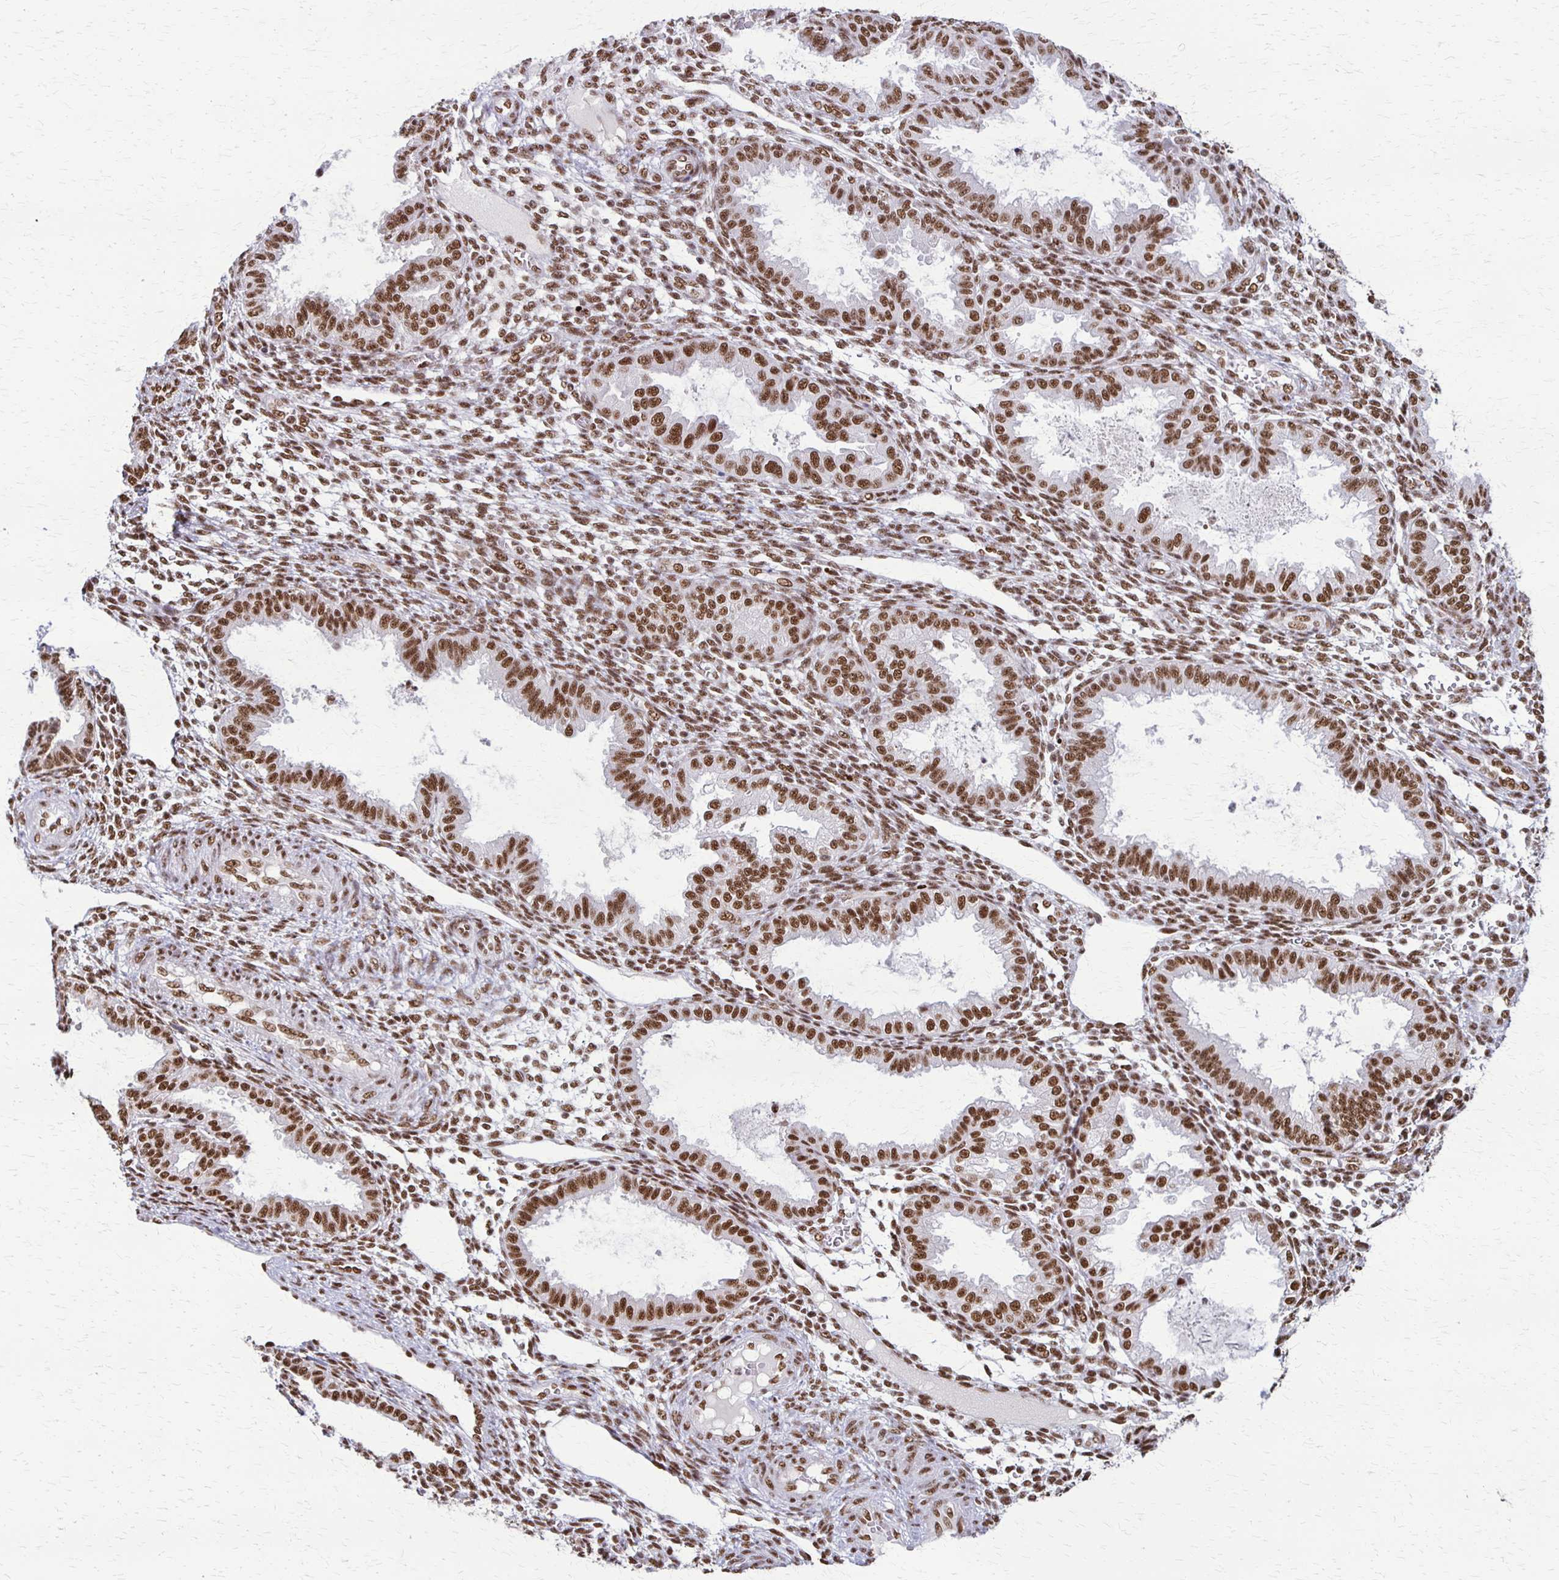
{"staining": {"intensity": "moderate", "quantity": ">75%", "location": "nuclear"}, "tissue": "endometrium", "cell_type": "Cells in endometrial stroma", "image_type": "normal", "snomed": [{"axis": "morphology", "description": "Normal tissue, NOS"}, {"axis": "topography", "description": "Endometrium"}], "caption": "Protein analysis of normal endometrium demonstrates moderate nuclear positivity in approximately >75% of cells in endometrial stroma.", "gene": "XRCC6", "patient": {"sex": "female", "age": 33}}